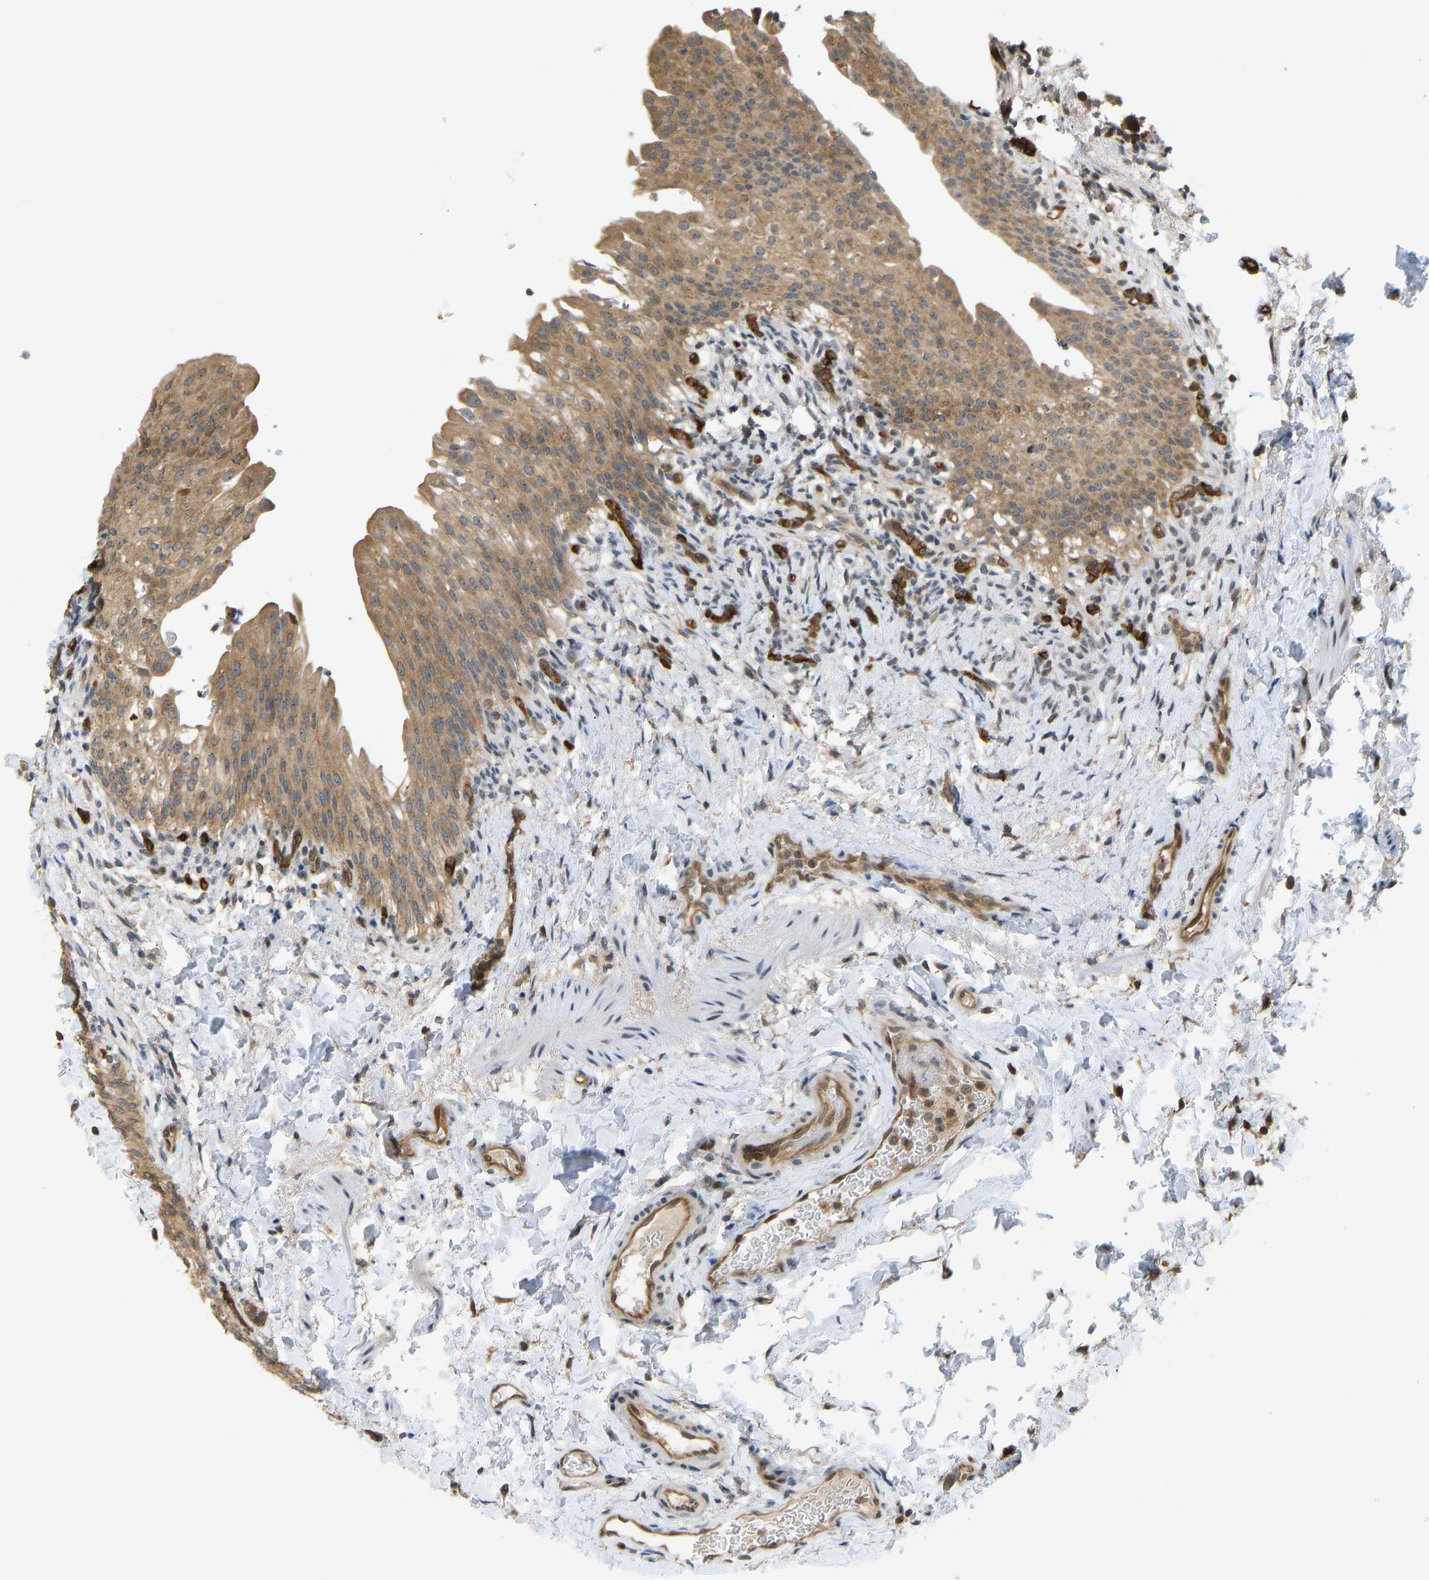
{"staining": {"intensity": "moderate", "quantity": ">75%", "location": "cytoplasmic/membranous"}, "tissue": "urinary bladder", "cell_type": "Urothelial cells", "image_type": "normal", "snomed": [{"axis": "morphology", "description": "Normal tissue, NOS"}, {"axis": "topography", "description": "Urinary bladder"}], "caption": "Urothelial cells exhibit moderate cytoplasmic/membranous expression in about >75% of cells in benign urinary bladder.", "gene": "CCT8", "patient": {"sex": "female", "age": 60}}